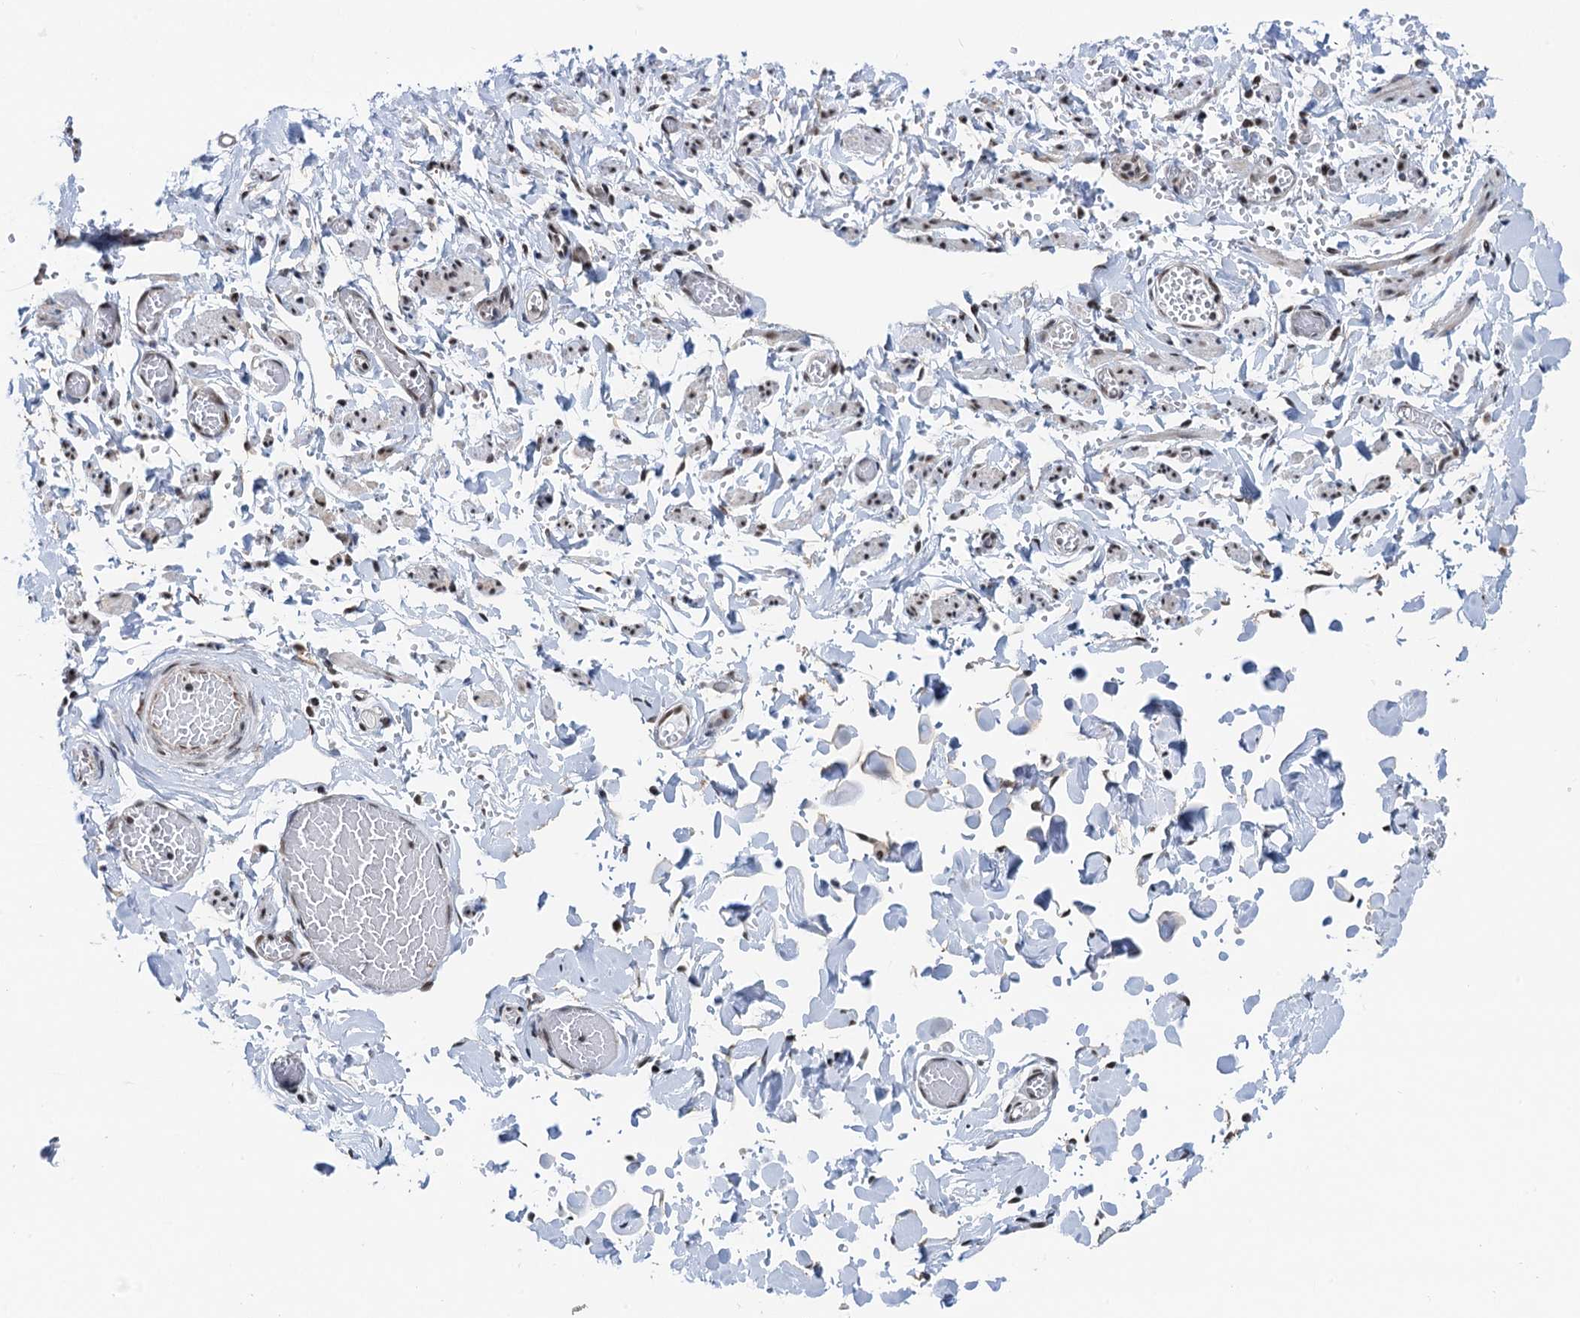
{"staining": {"intensity": "weak", "quantity": ">75%", "location": "nuclear"}, "tissue": "adipose tissue", "cell_type": "Adipocytes", "image_type": "normal", "snomed": [{"axis": "morphology", "description": "Normal tissue, NOS"}, {"axis": "topography", "description": "Vascular tissue"}, {"axis": "topography", "description": "Fallopian tube"}, {"axis": "topography", "description": "Ovary"}], "caption": "Weak nuclear positivity for a protein is appreciated in about >75% of adipocytes of normal adipose tissue using immunohistochemistry.", "gene": "ZNF609", "patient": {"sex": "female", "age": 67}}